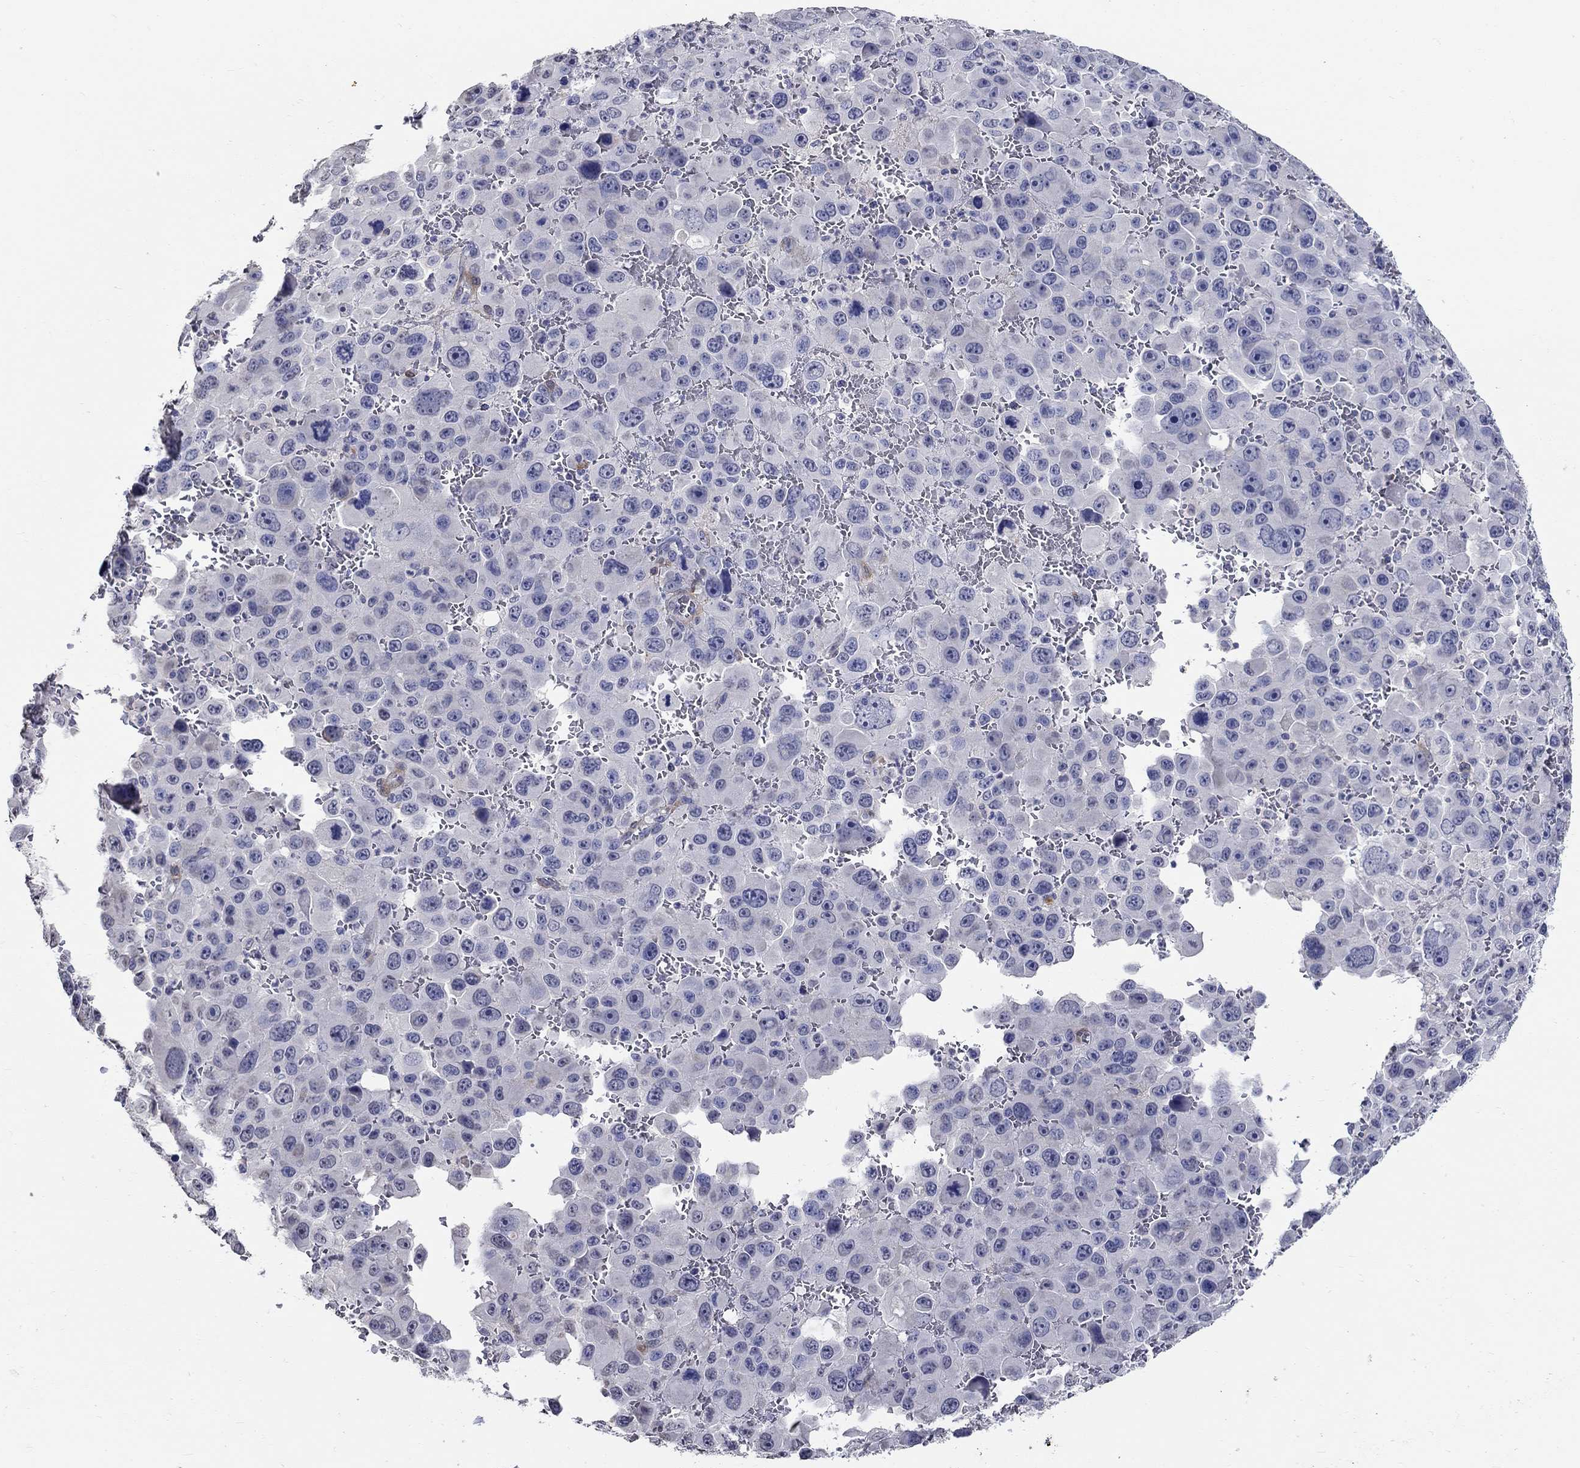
{"staining": {"intensity": "negative", "quantity": "none", "location": "none"}, "tissue": "melanoma", "cell_type": "Tumor cells", "image_type": "cancer", "snomed": [{"axis": "morphology", "description": "Malignant melanoma, NOS"}, {"axis": "topography", "description": "Skin"}], "caption": "Immunohistochemistry (IHC) micrograph of malignant melanoma stained for a protein (brown), which demonstrates no positivity in tumor cells.", "gene": "PDE1B", "patient": {"sex": "female", "age": 91}}